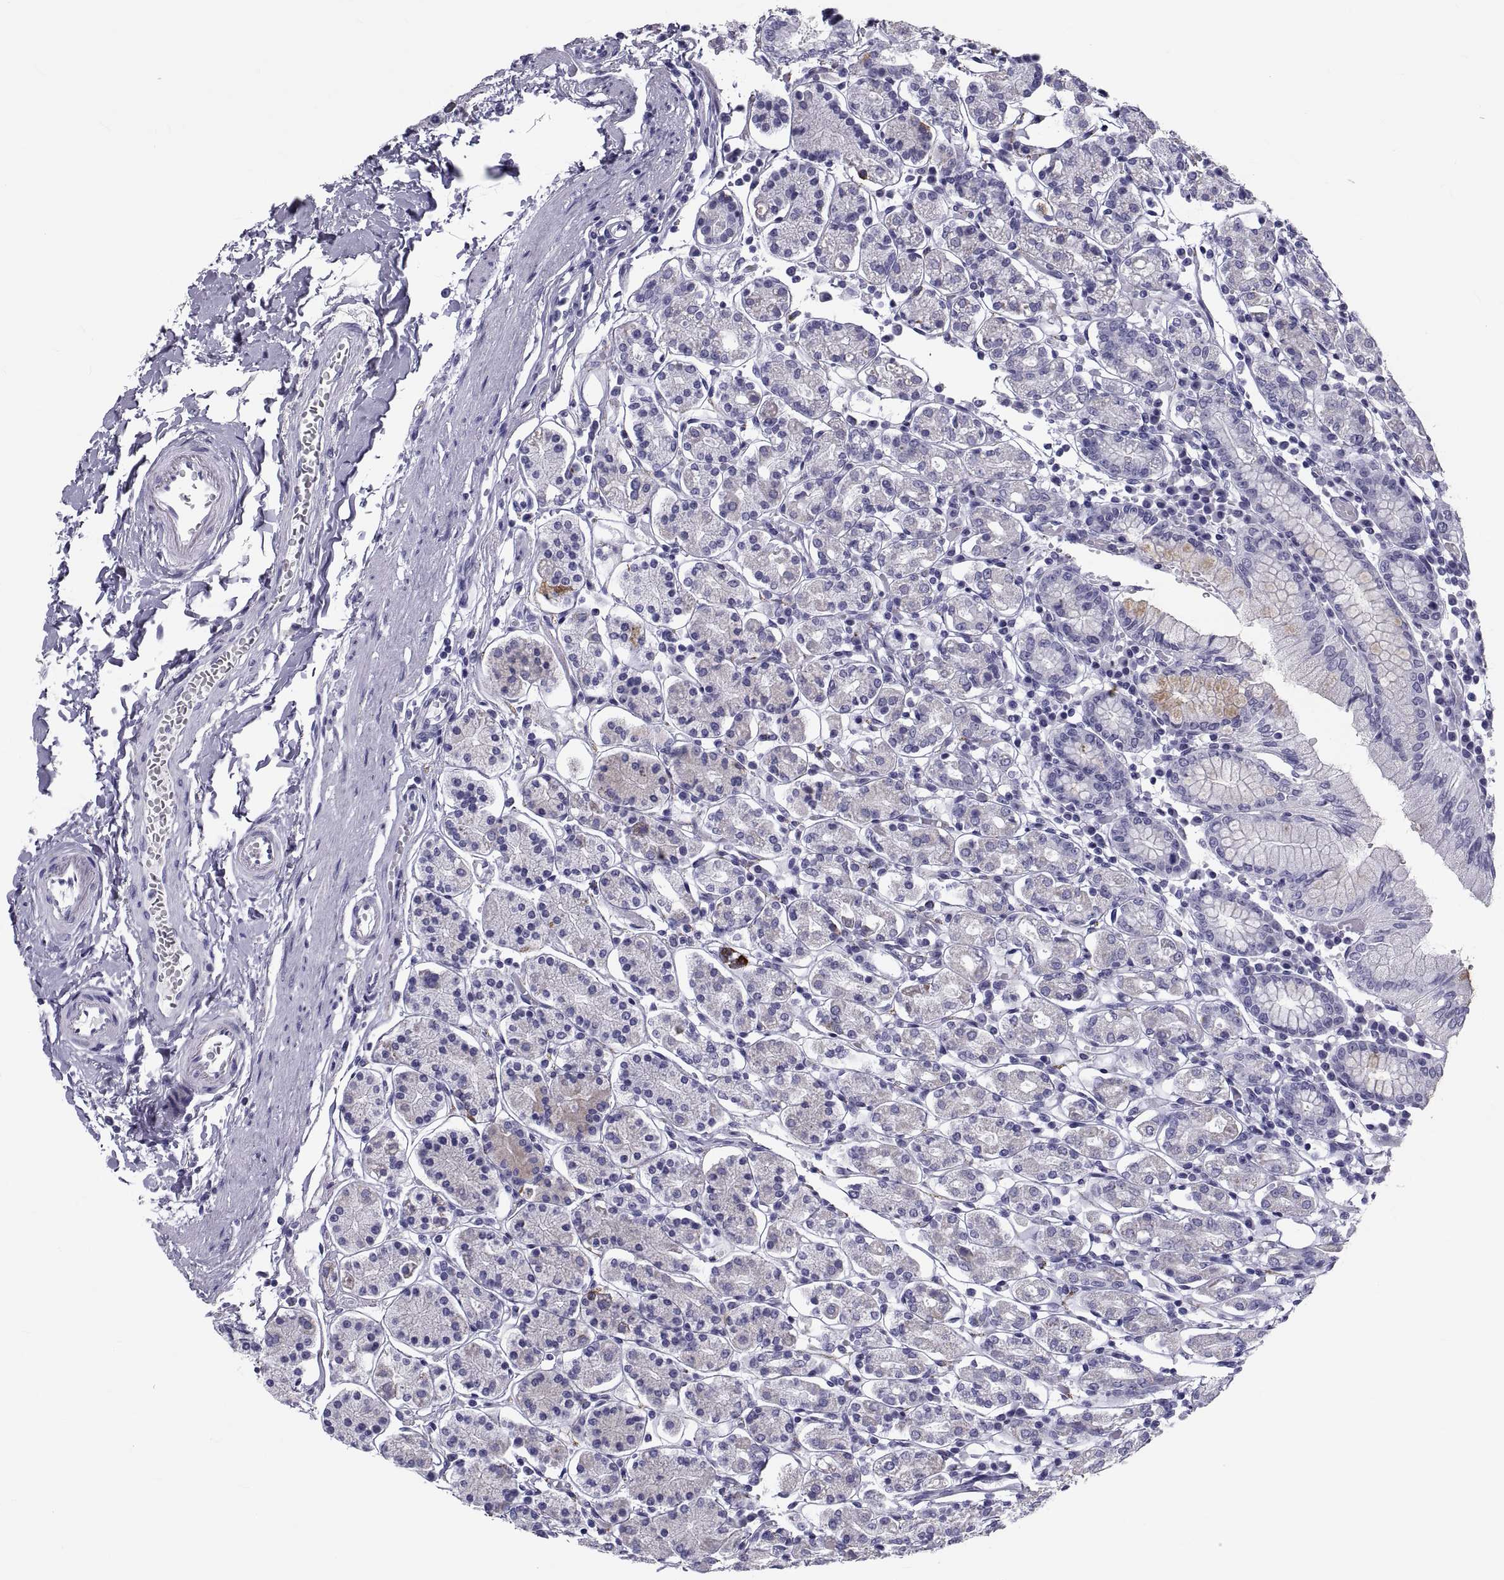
{"staining": {"intensity": "negative", "quantity": "none", "location": "none"}, "tissue": "stomach", "cell_type": "Glandular cells", "image_type": "normal", "snomed": [{"axis": "morphology", "description": "Normal tissue, NOS"}, {"axis": "topography", "description": "Stomach, upper"}, {"axis": "topography", "description": "Stomach"}], "caption": "Photomicrograph shows no protein expression in glandular cells of benign stomach.", "gene": "DEFB129", "patient": {"sex": "male", "age": 62}}